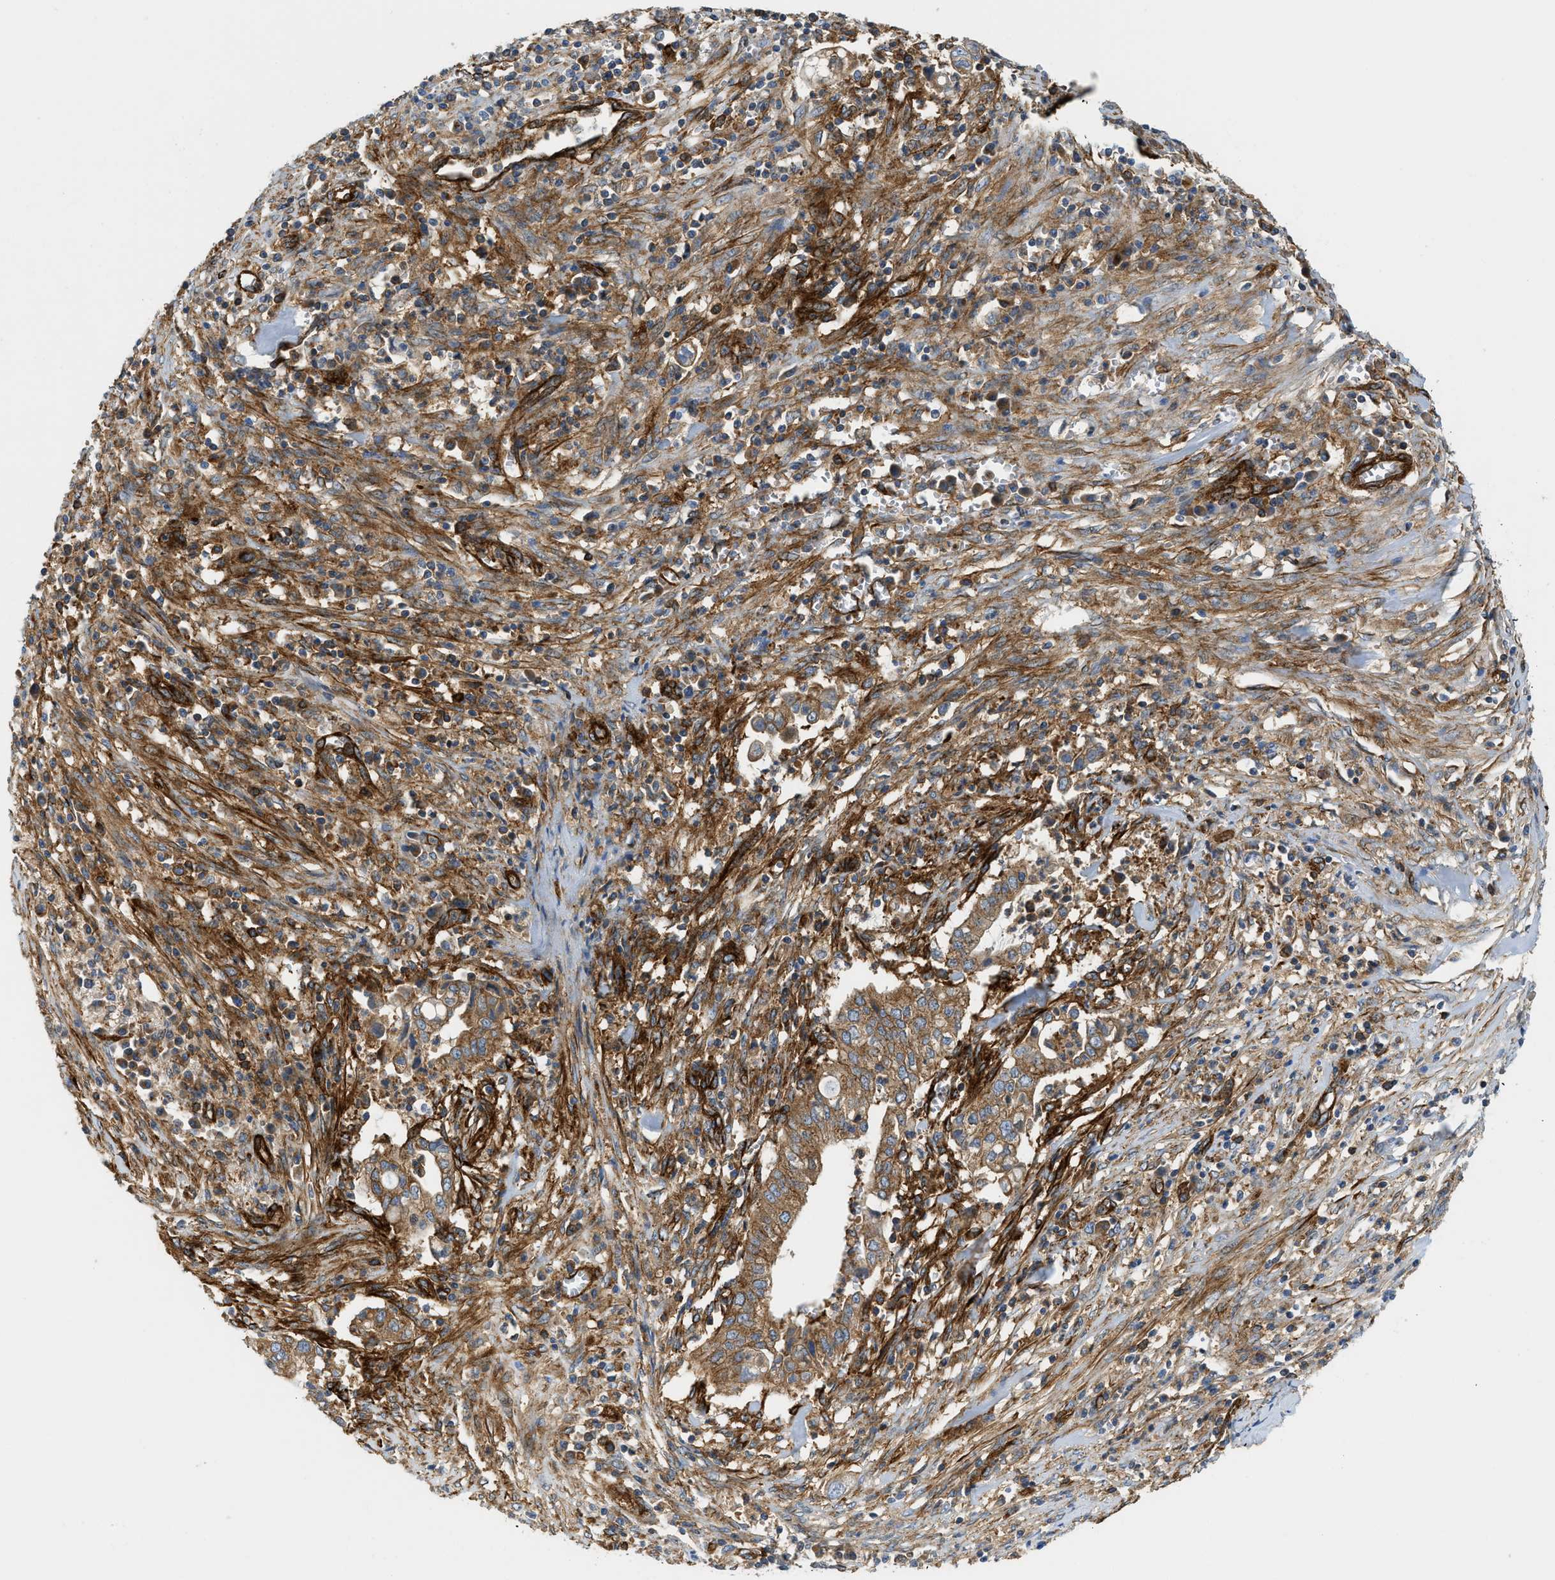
{"staining": {"intensity": "moderate", "quantity": ">75%", "location": "cytoplasmic/membranous"}, "tissue": "cervical cancer", "cell_type": "Tumor cells", "image_type": "cancer", "snomed": [{"axis": "morphology", "description": "Adenocarcinoma, NOS"}, {"axis": "topography", "description": "Cervix"}], "caption": "High-magnification brightfield microscopy of adenocarcinoma (cervical) stained with DAB (brown) and counterstained with hematoxylin (blue). tumor cells exhibit moderate cytoplasmic/membranous expression is appreciated in about>75% of cells.", "gene": "HIP1", "patient": {"sex": "female", "age": 44}}